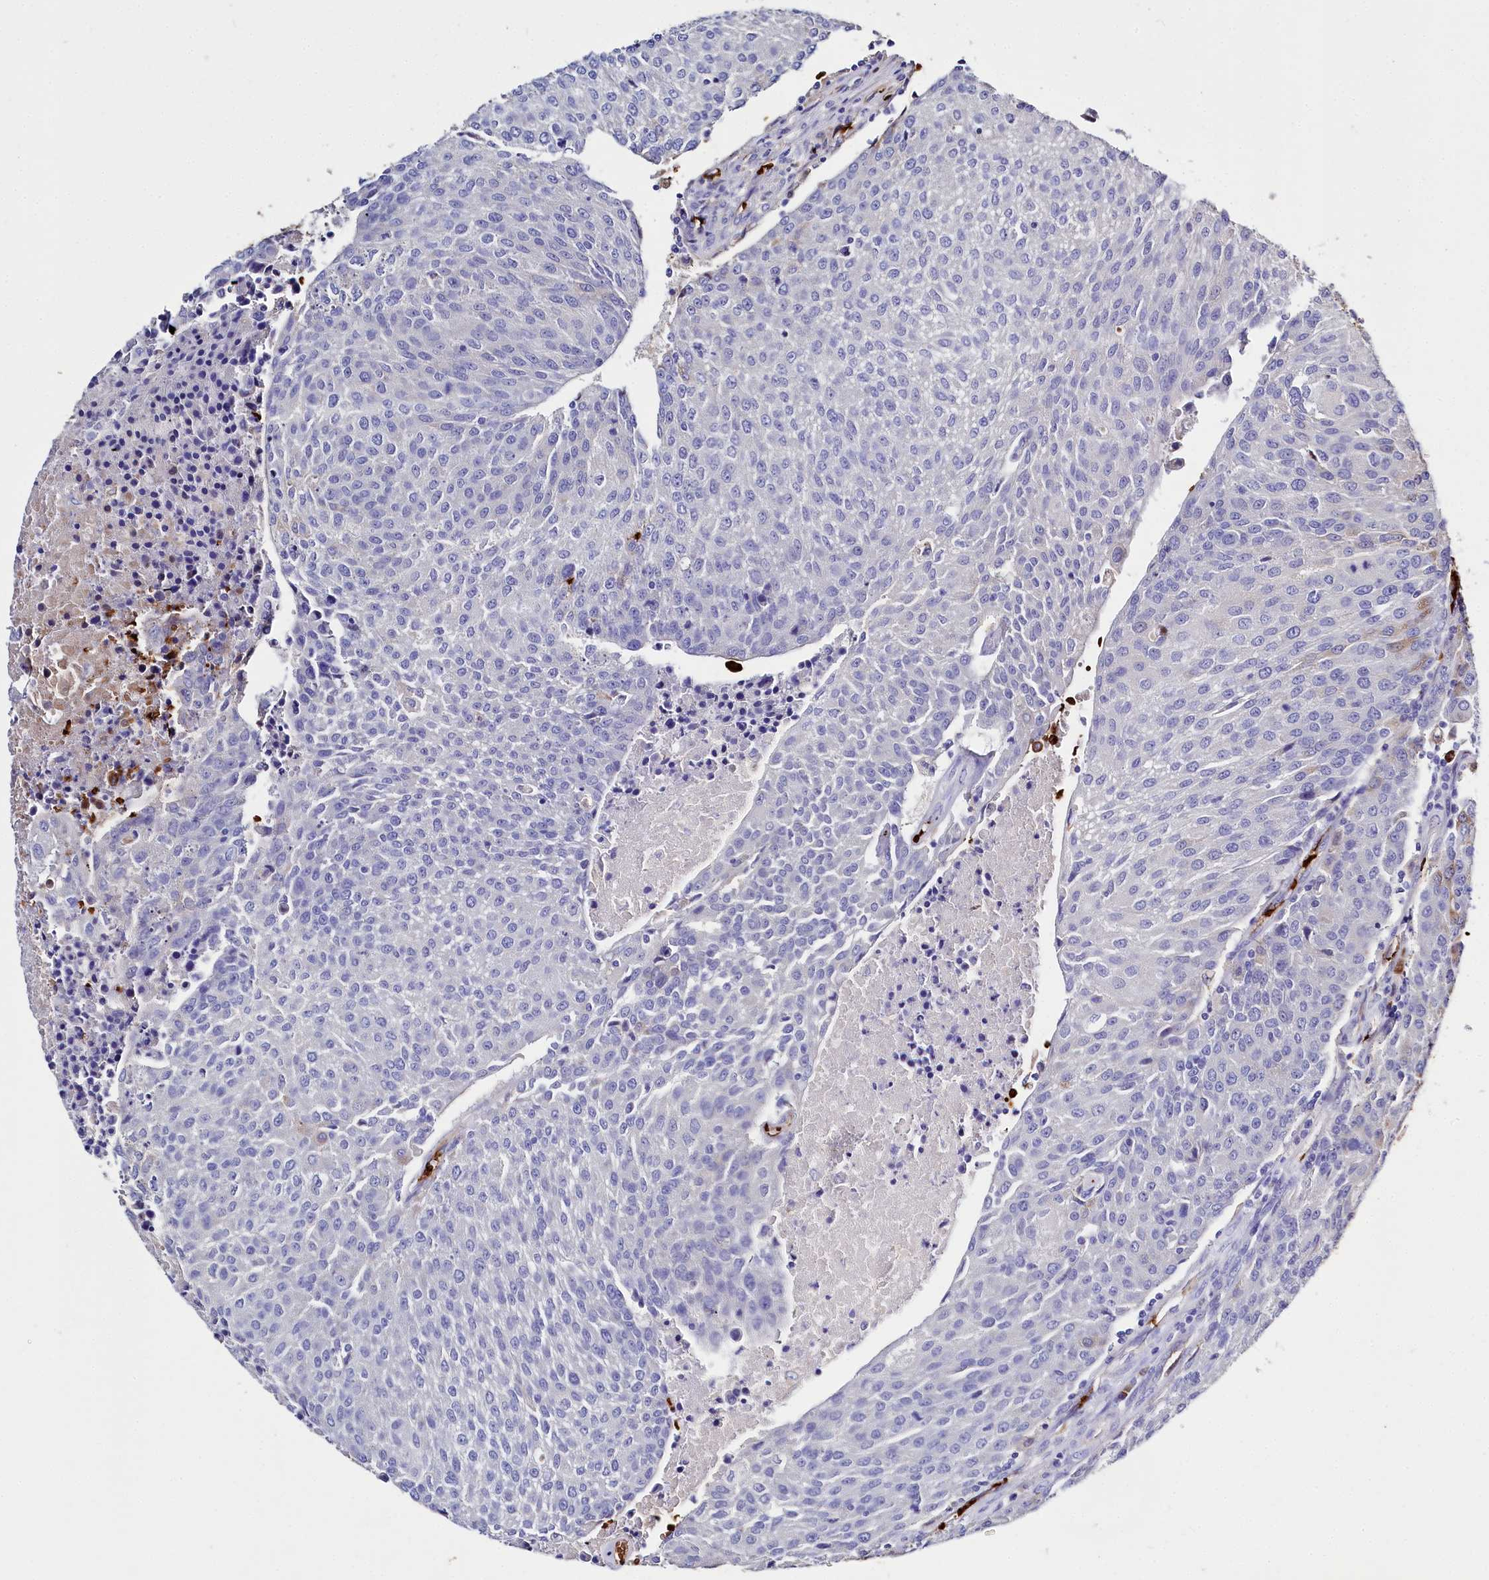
{"staining": {"intensity": "negative", "quantity": "none", "location": "none"}, "tissue": "urothelial cancer", "cell_type": "Tumor cells", "image_type": "cancer", "snomed": [{"axis": "morphology", "description": "Urothelial carcinoma, High grade"}, {"axis": "topography", "description": "Urinary bladder"}], "caption": "High power microscopy image of an immunohistochemistry (IHC) micrograph of urothelial cancer, revealing no significant expression in tumor cells.", "gene": "RPUSD3", "patient": {"sex": "female", "age": 85}}